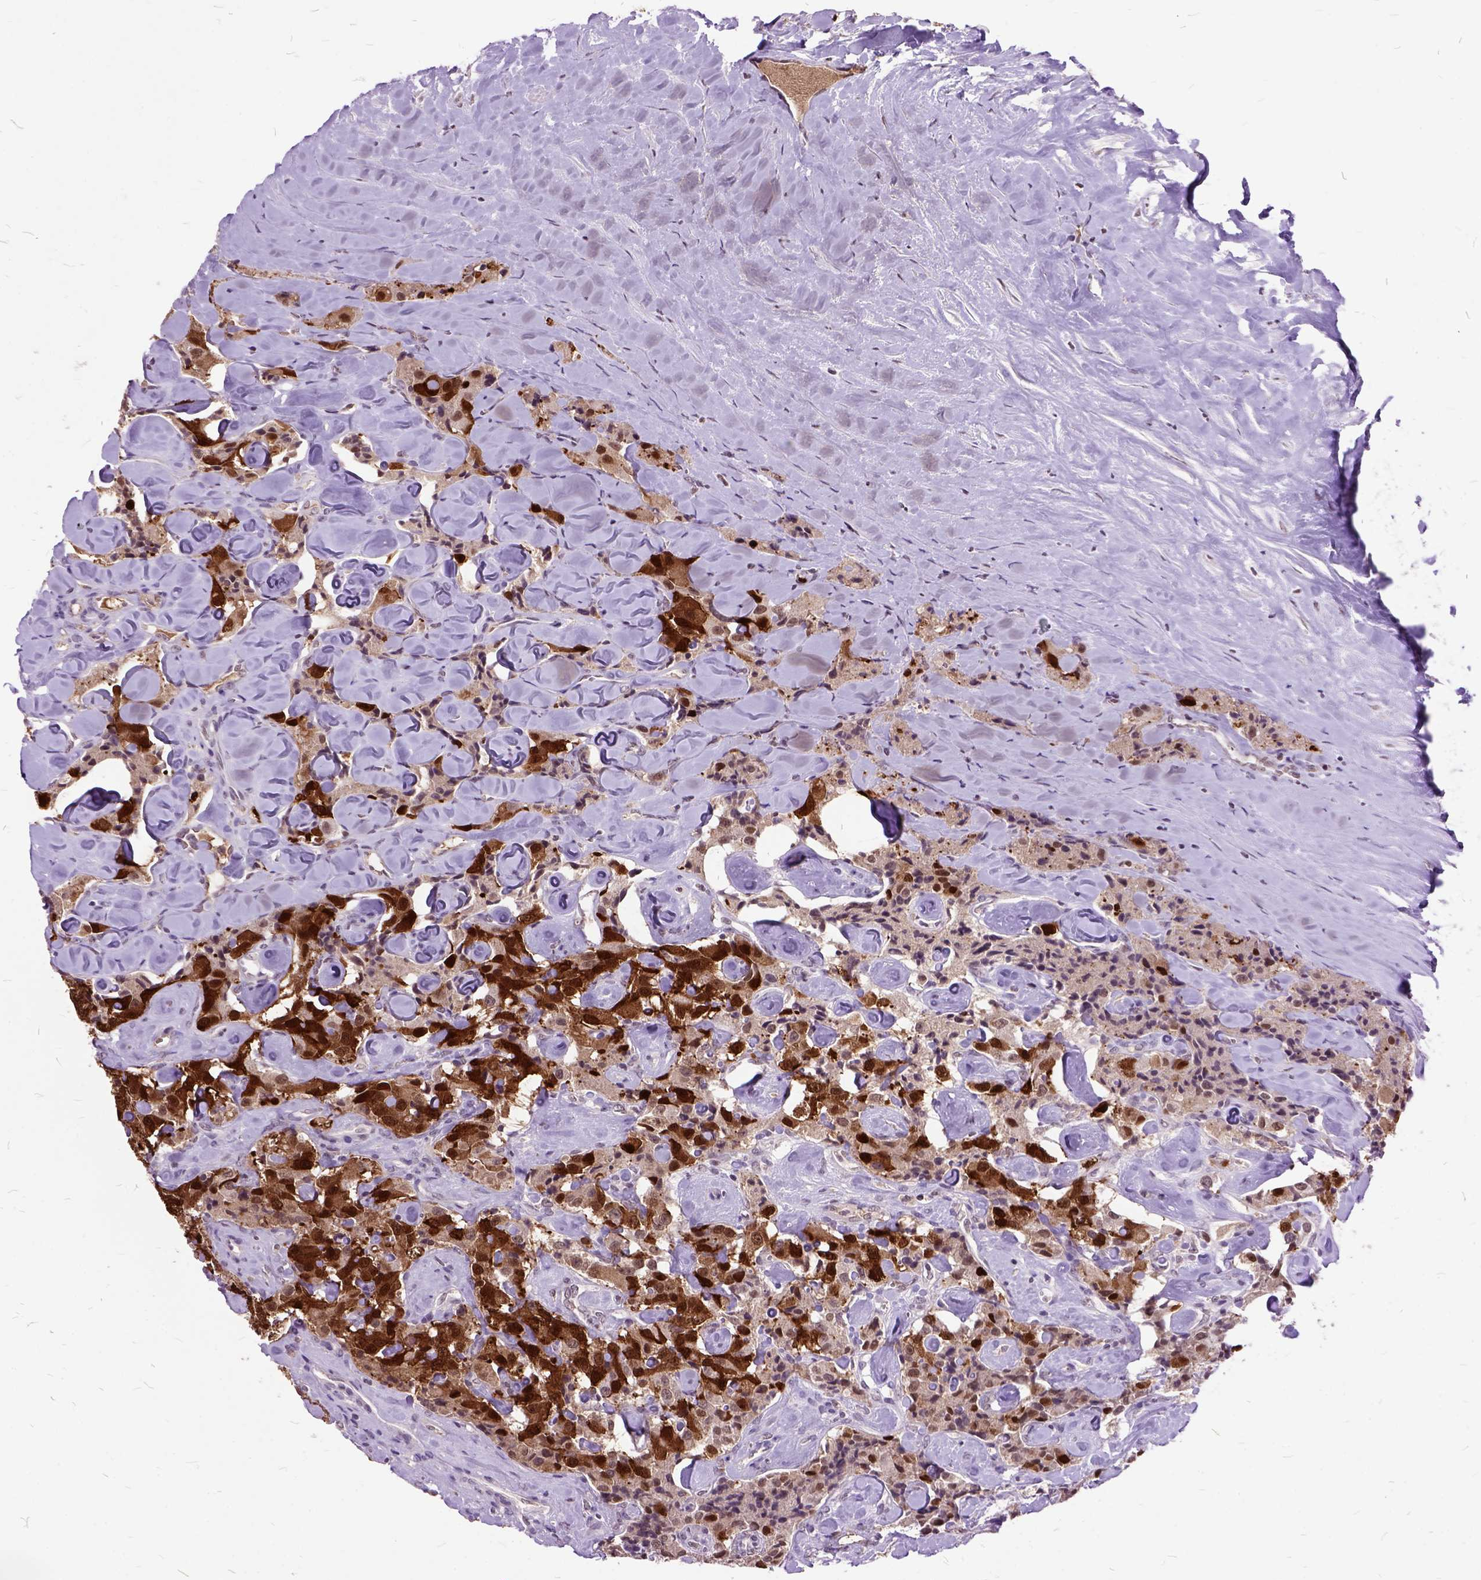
{"staining": {"intensity": "moderate", "quantity": ">75%", "location": "cytoplasmic/membranous,nuclear"}, "tissue": "carcinoid", "cell_type": "Tumor cells", "image_type": "cancer", "snomed": [{"axis": "morphology", "description": "Carcinoid, malignant, NOS"}, {"axis": "topography", "description": "Pancreas"}], "caption": "Tumor cells reveal medium levels of moderate cytoplasmic/membranous and nuclear staining in about >75% of cells in human malignant carcinoid. (Stains: DAB in brown, nuclei in blue, Microscopy: brightfield microscopy at high magnification).", "gene": "ORC5", "patient": {"sex": "male", "age": 41}}